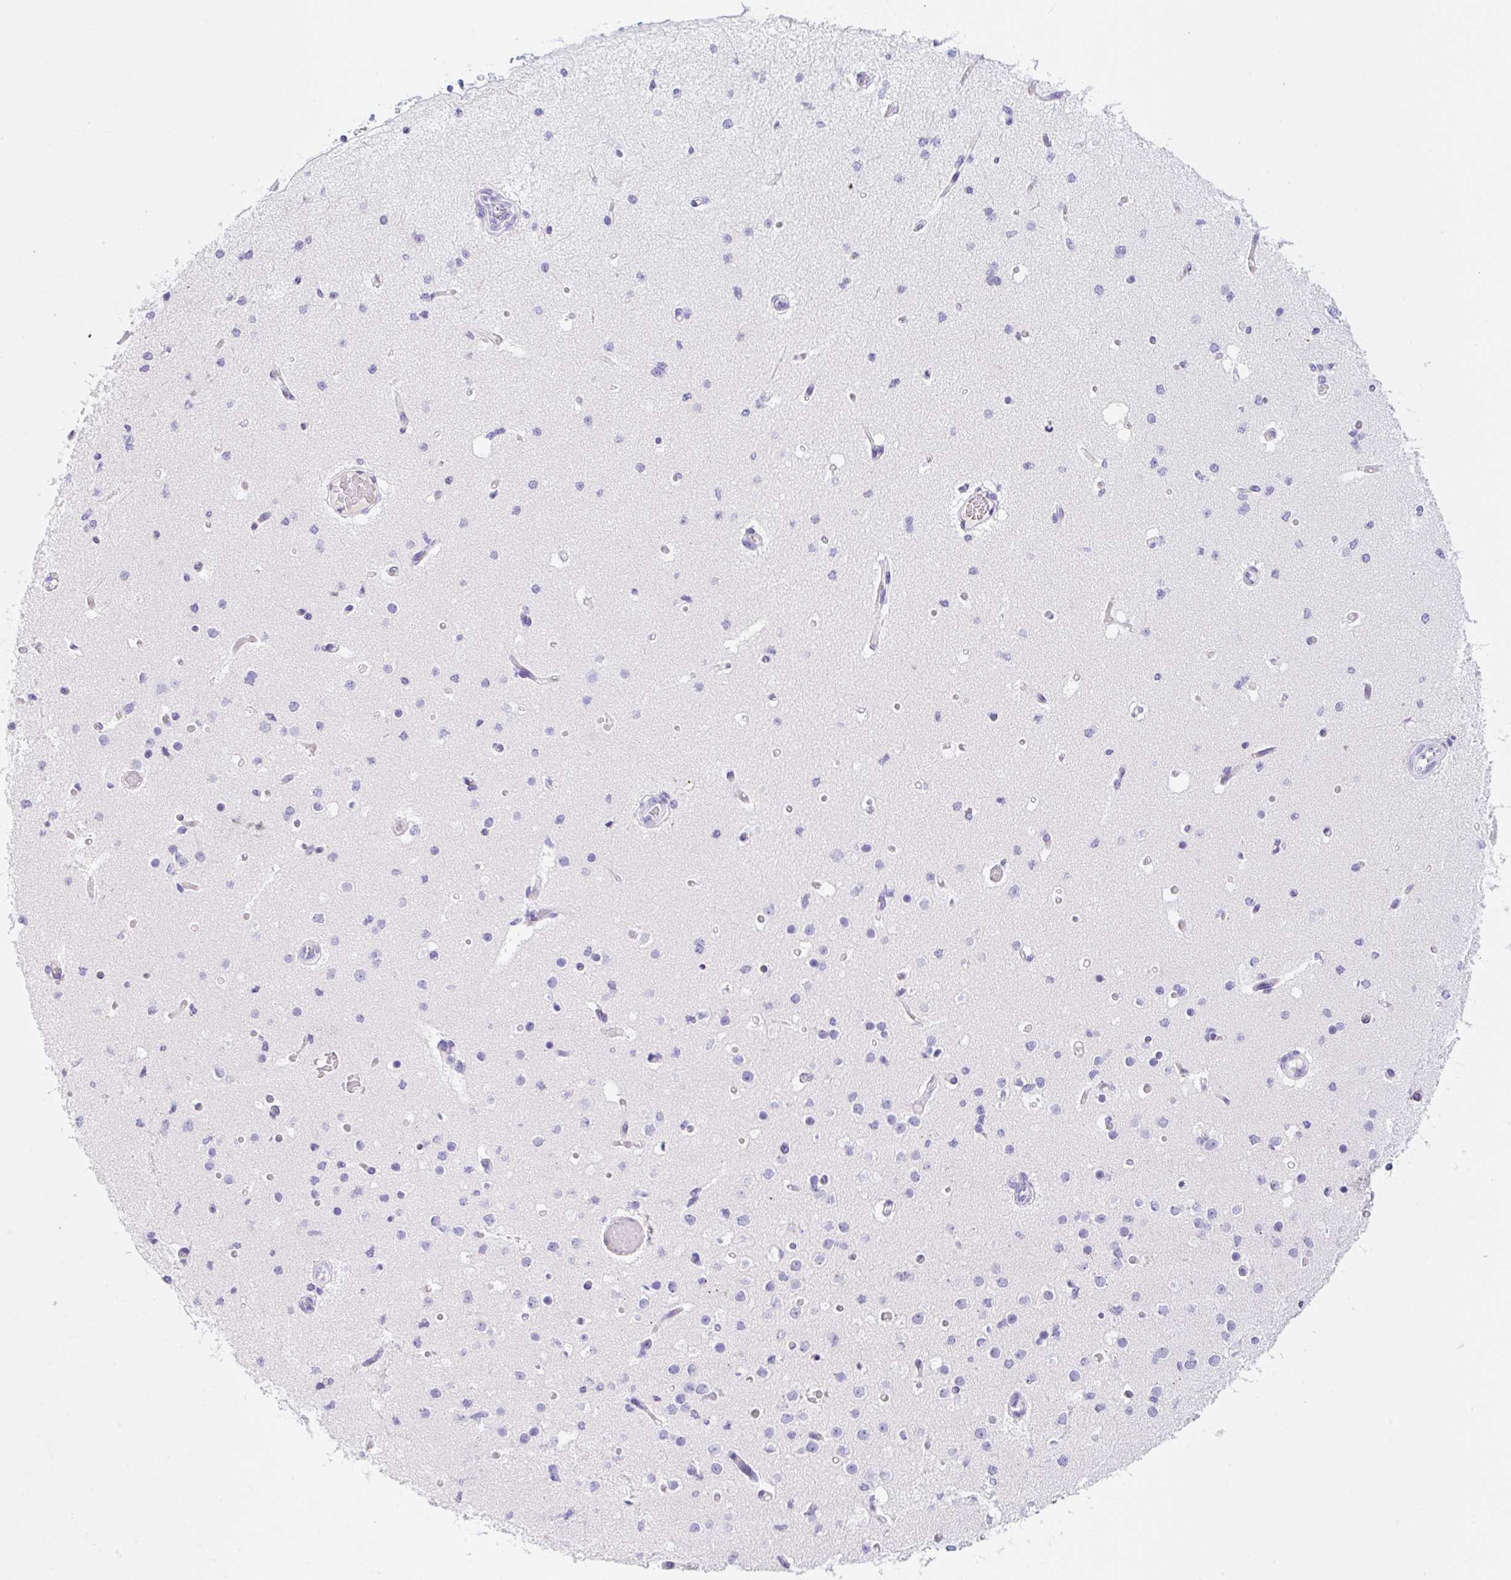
{"staining": {"intensity": "negative", "quantity": "none", "location": "none"}, "tissue": "cerebral cortex", "cell_type": "Endothelial cells", "image_type": "normal", "snomed": [{"axis": "morphology", "description": "Normal tissue, NOS"}, {"axis": "morphology", "description": "Inflammation, NOS"}, {"axis": "topography", "description": "Cerebral cortex"}], "caption": "High magnification brightfield microscopy of normal cerebral cortex stained with DAB (3,3'-diaminobenzidine) (brown) and counterstained with hematoxylin (blue): endothelial cells show no significant positivity. (DAB immunohistochemistry, high magnification).", "gene": "KLK8", "patient": {"sex": "male", "age": 6}}